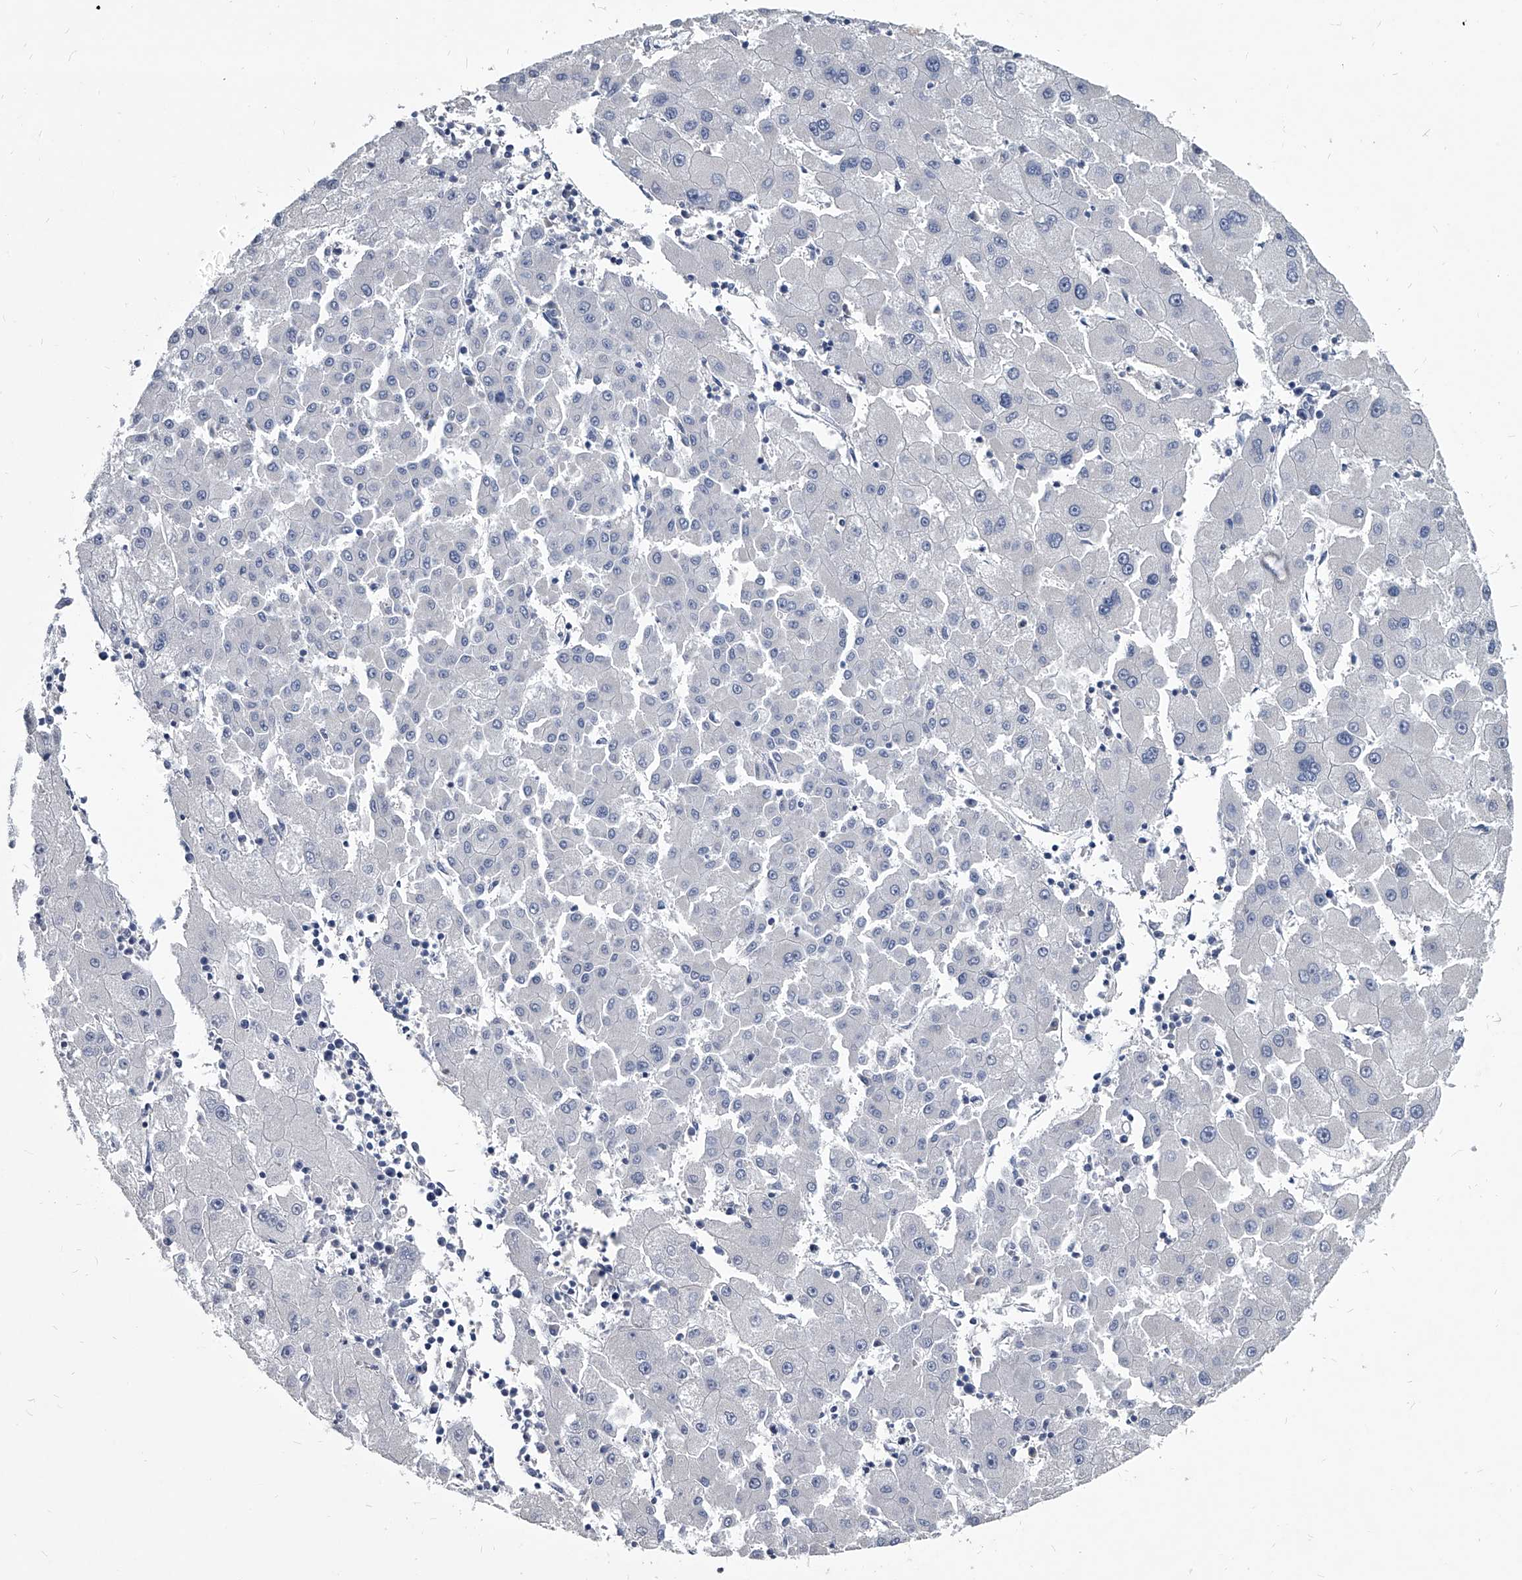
{"staining": {"intensity": "negative", "quantity": "none", "location": "none"}, "tissue": "liver cancer", "cell_type": "Tumor cells", "image_type": "cancer", "snomed": [{"axis": "morphology", "description": "Carcinoma, Hepatocellular, NOS"}, {"axis": "topography", "description": "Liver"}], "caption": "The micrograph shows no significant expression in tumor cells of hepatocellular carcinoma (liver).", "gene": "BCAS1", "patient": {"sex": "male", "age": 72}}